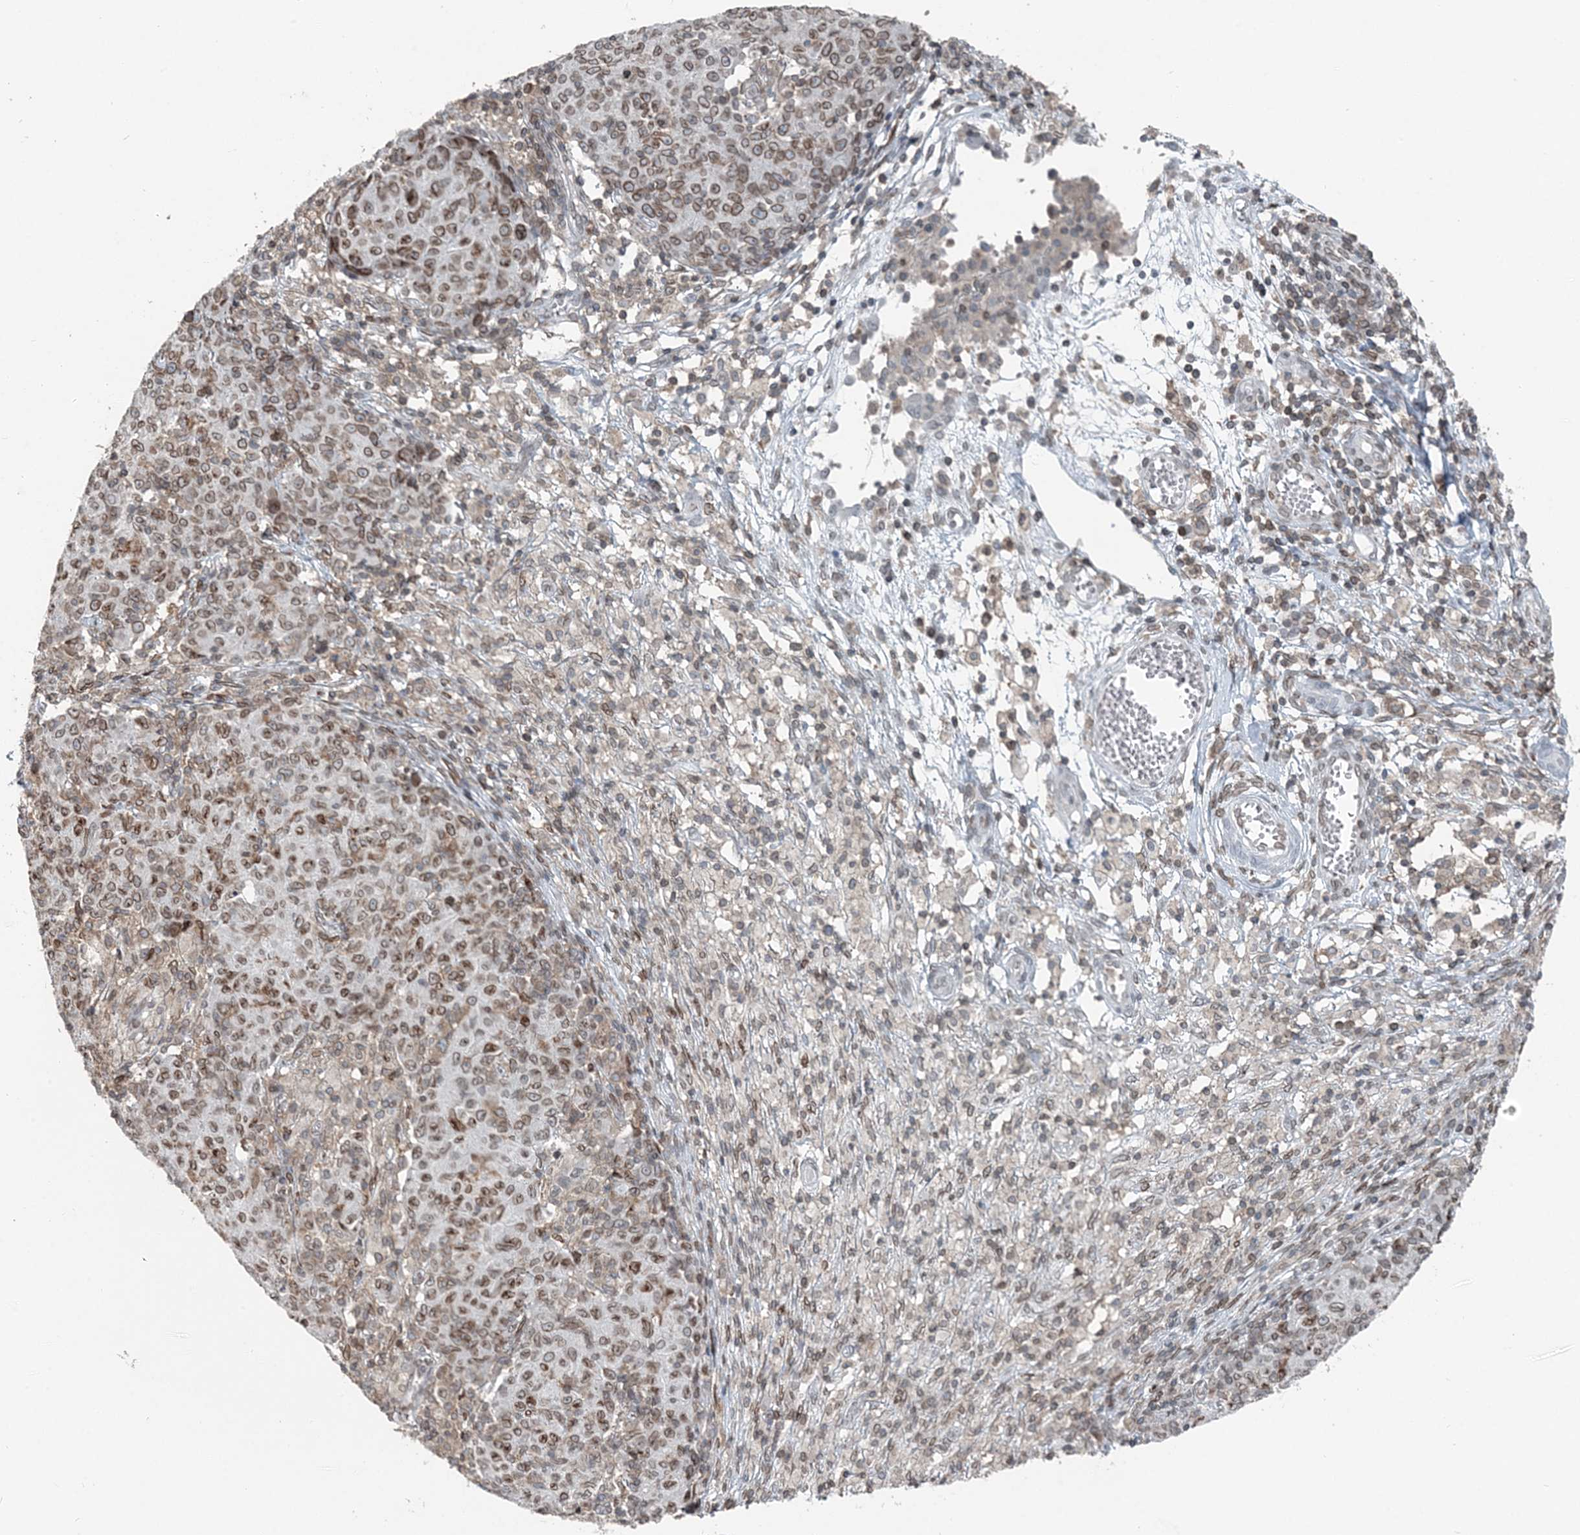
{"staining": {"intensity": "moderate", "quantity": ">75%", "location": "cytoplasmic/membranous,nuclear"}, "tissue": "ovarian cancer", "cell_type": "Tumor cells", "image_type": "cancer", "snomed": [{"axis": "morphology", "description": "Carcinoma, endometroid"}, {"axis": "topography", "description": "Ovary"}], "caption": "Brown immunohistochemical staining in human ovarian endometroid carcinoma exhibits moderate cytoplasmic/membranous and nuclear positivity in approximately >75% of tumor cells. The staining was performed using DAB (3,3'-diaminobenzidine), with brown indicating positive protein expression. Nuclei are stained blue with hematoxylin.", "gene": "GJD4", "patient": {"sex": "female", "age": 42}}